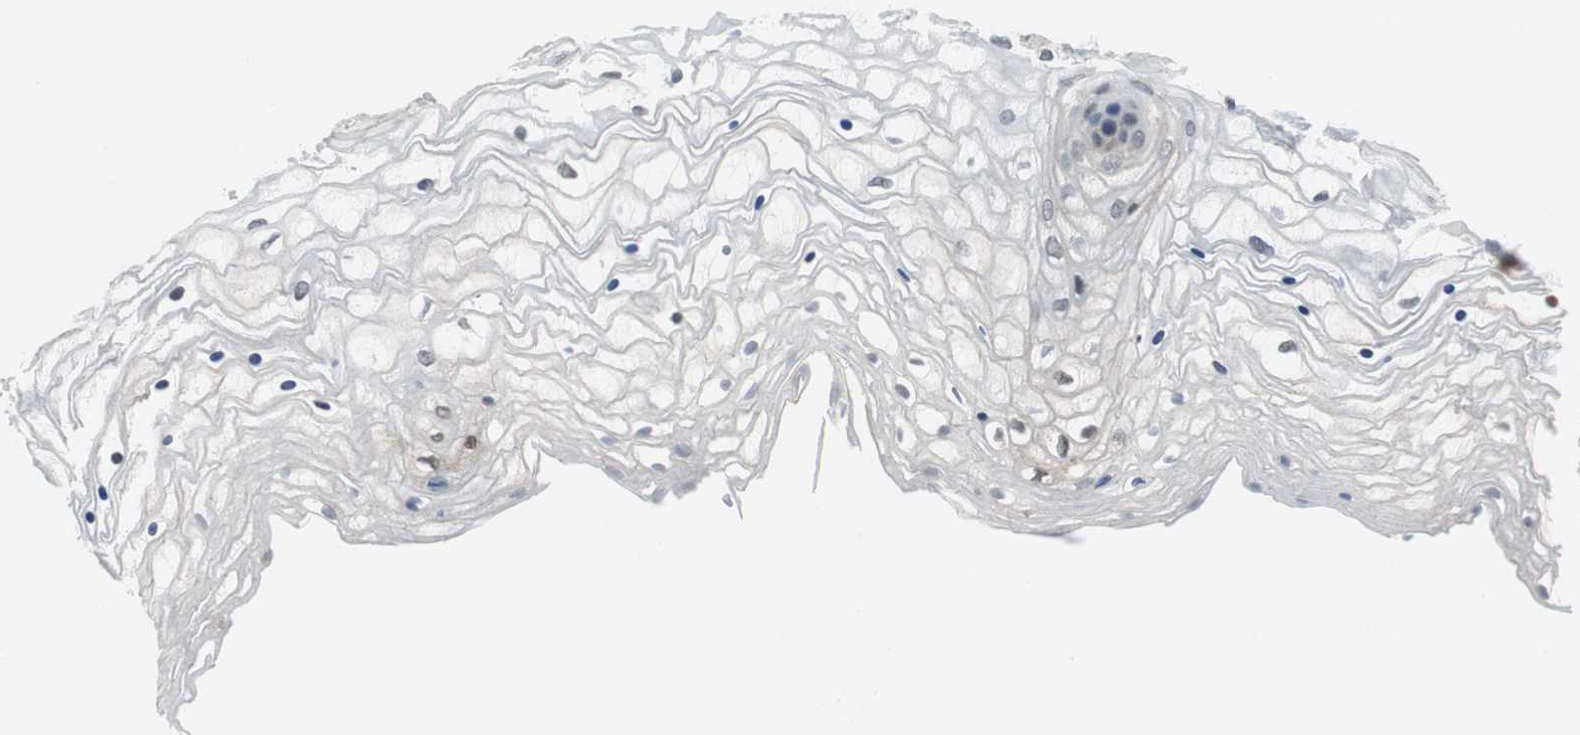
{"staining": {"intensity": "weak", "quantity": "<25%", "location": "cytoplasmic/membranous,nuclear"}, "tissue": "vagina", "cell_type": "Squamous epithelial cells", "image_type": "normal", "snomed": [{"axis": "morphology", "description": "Normal tissue, NOS"}, {"axis": "topography", "description": "Vagina"}], "caption": "A photomicrograph of human vagina is negative for staining in squamous epithelial cells. Nuclei are stained in blue.", "gene": "ARPC3", "patient": {"sex": "female", "age": 34}}